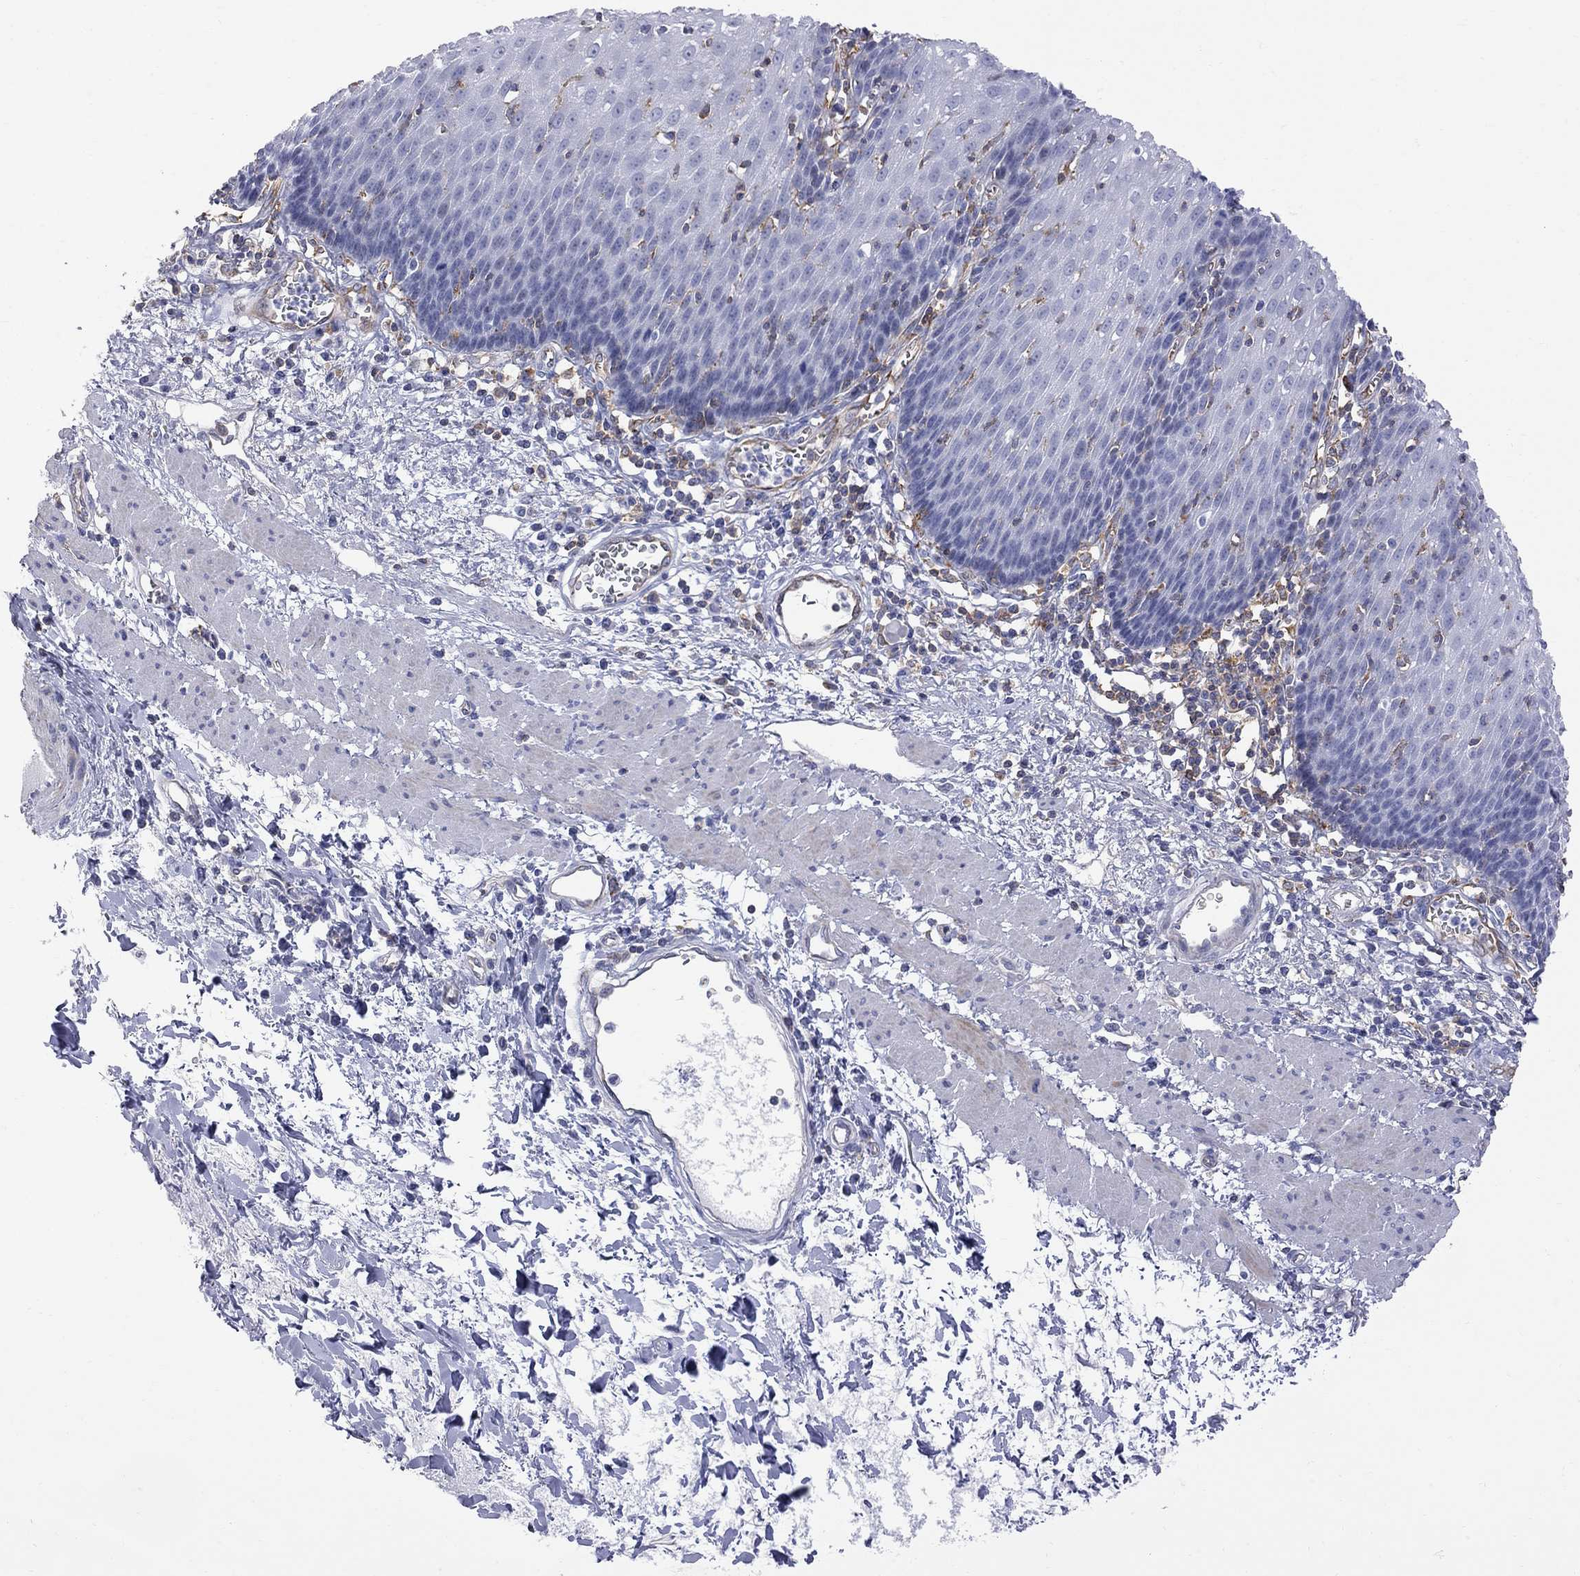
{"staining": {"intensity": "negative", "quantity": "none", "location": "none"}, "tissue": "esophagus", "cell_type": "Squamous epithelial cells", "image_type": "normal", "snomed": [{"axis": "morphology", "description": "Normal tissue, NOS"}, {"axis": "topography", "description": "Esophagus"}], "caption": "Normal esophagus was stained to show a protein in brown. There is no significant positivity in squamous epithelial cells. (DAB (3,3'-diaminobenzidine) immunohistochemistry with hematoxylin counter stain).", "gene": "ABI3", "patient": {"sex": "male", "age": 57}}